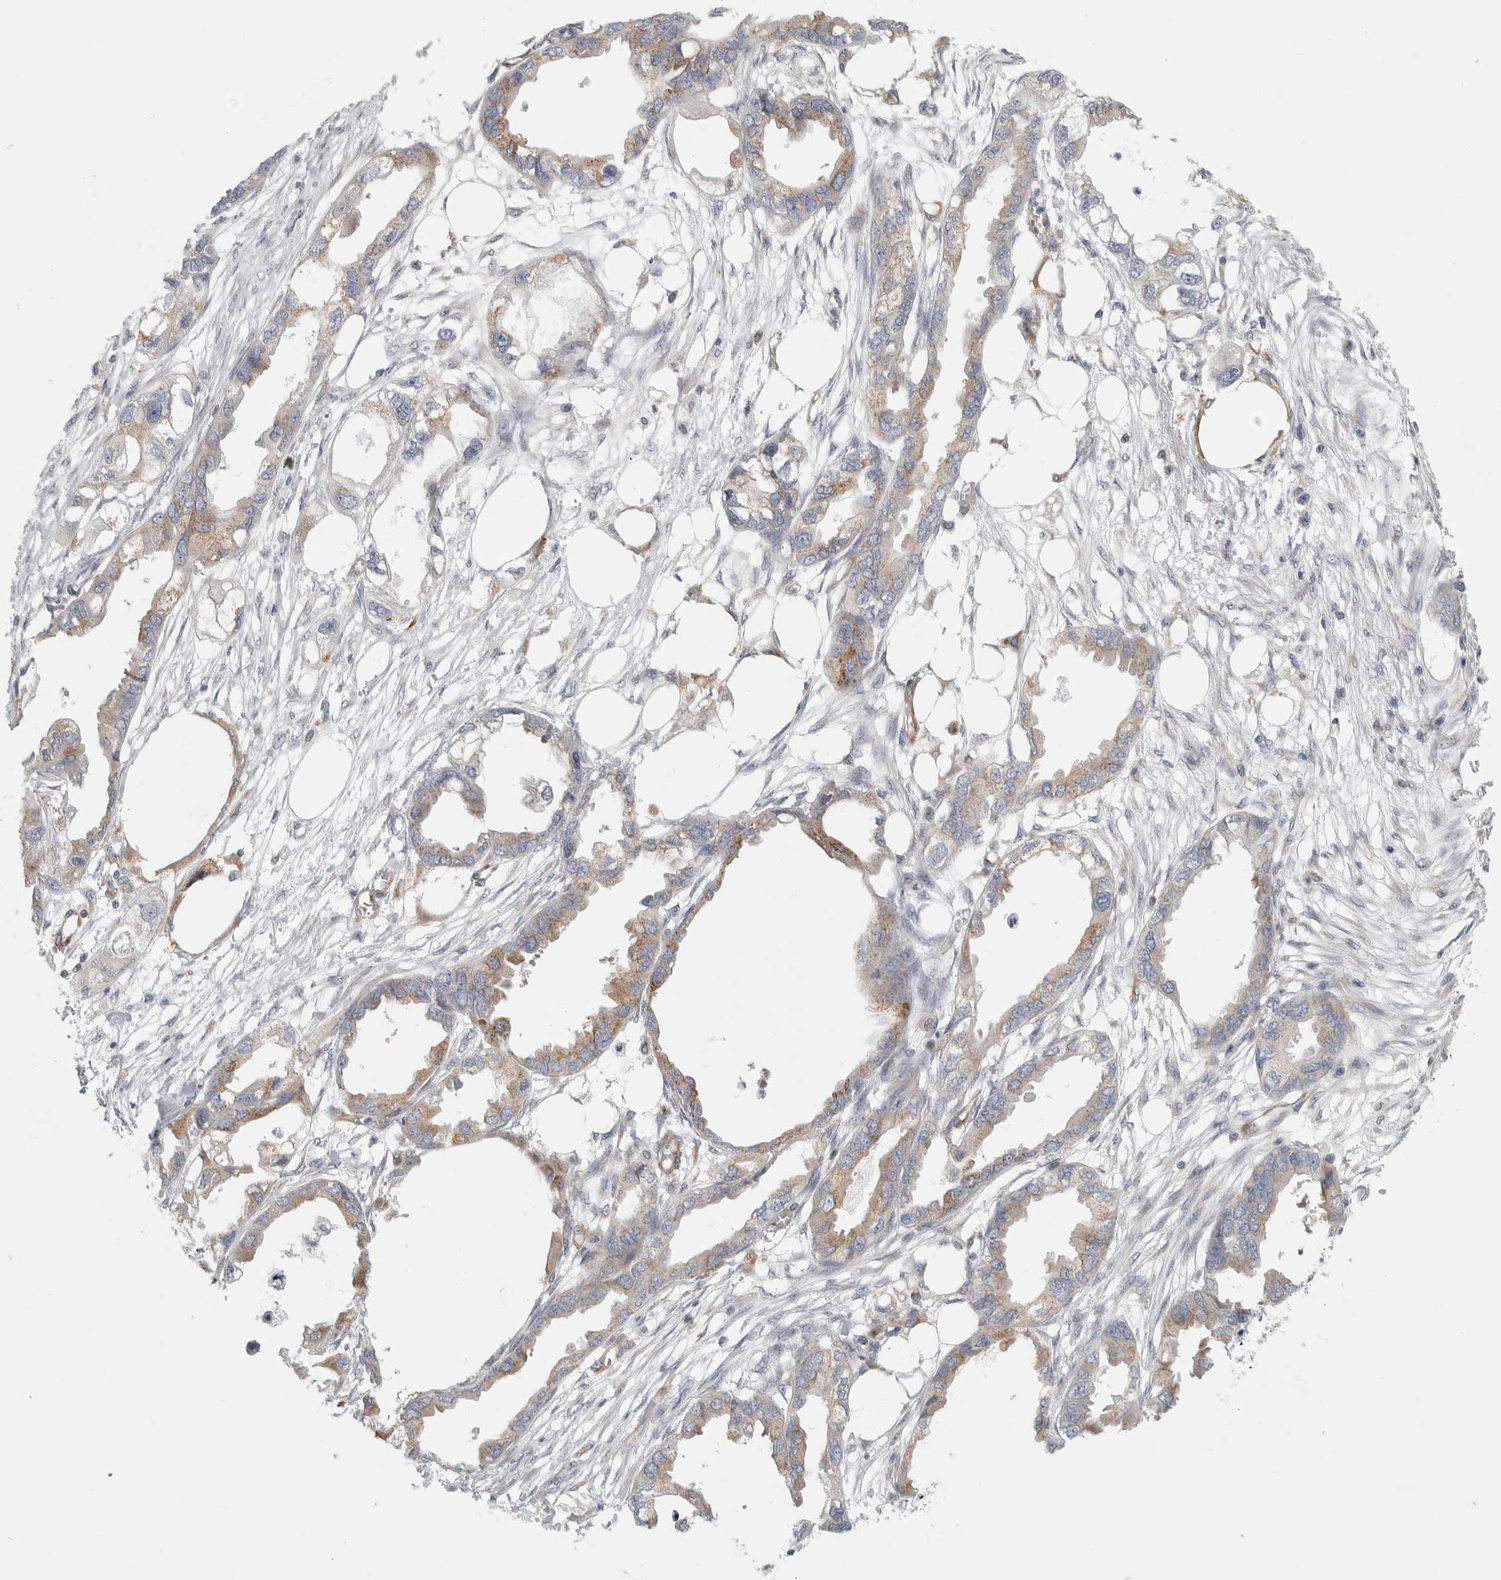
{"staining": {"intensity": "weak", "quantity": ">75%", "location": "cytoplasmic/membranous"}, "tissue": "endometrial cancer", "cell_type": "Tumor cells", "image_type": "cancer", "snomed": [{"axis": "morphology", "description": "Adenocarcinoma, NOS"}, {"axis": "morphology", "description": "Adenocarcinoma, metastatic, NOS"}, {"axis": "topography", "description": "Adipose tissue"}, {"axis": "topography", "description": "Endometrium"}], "caption": "A high-resolution histopathology image shows immunohistochemistry staining of endometrial cancer, which reveals weak cytoplasmic/membranous expression in approximately >75% of tumor cells.", "gene": "PEX6", "patient": {"sex": "female", "age": 67}}